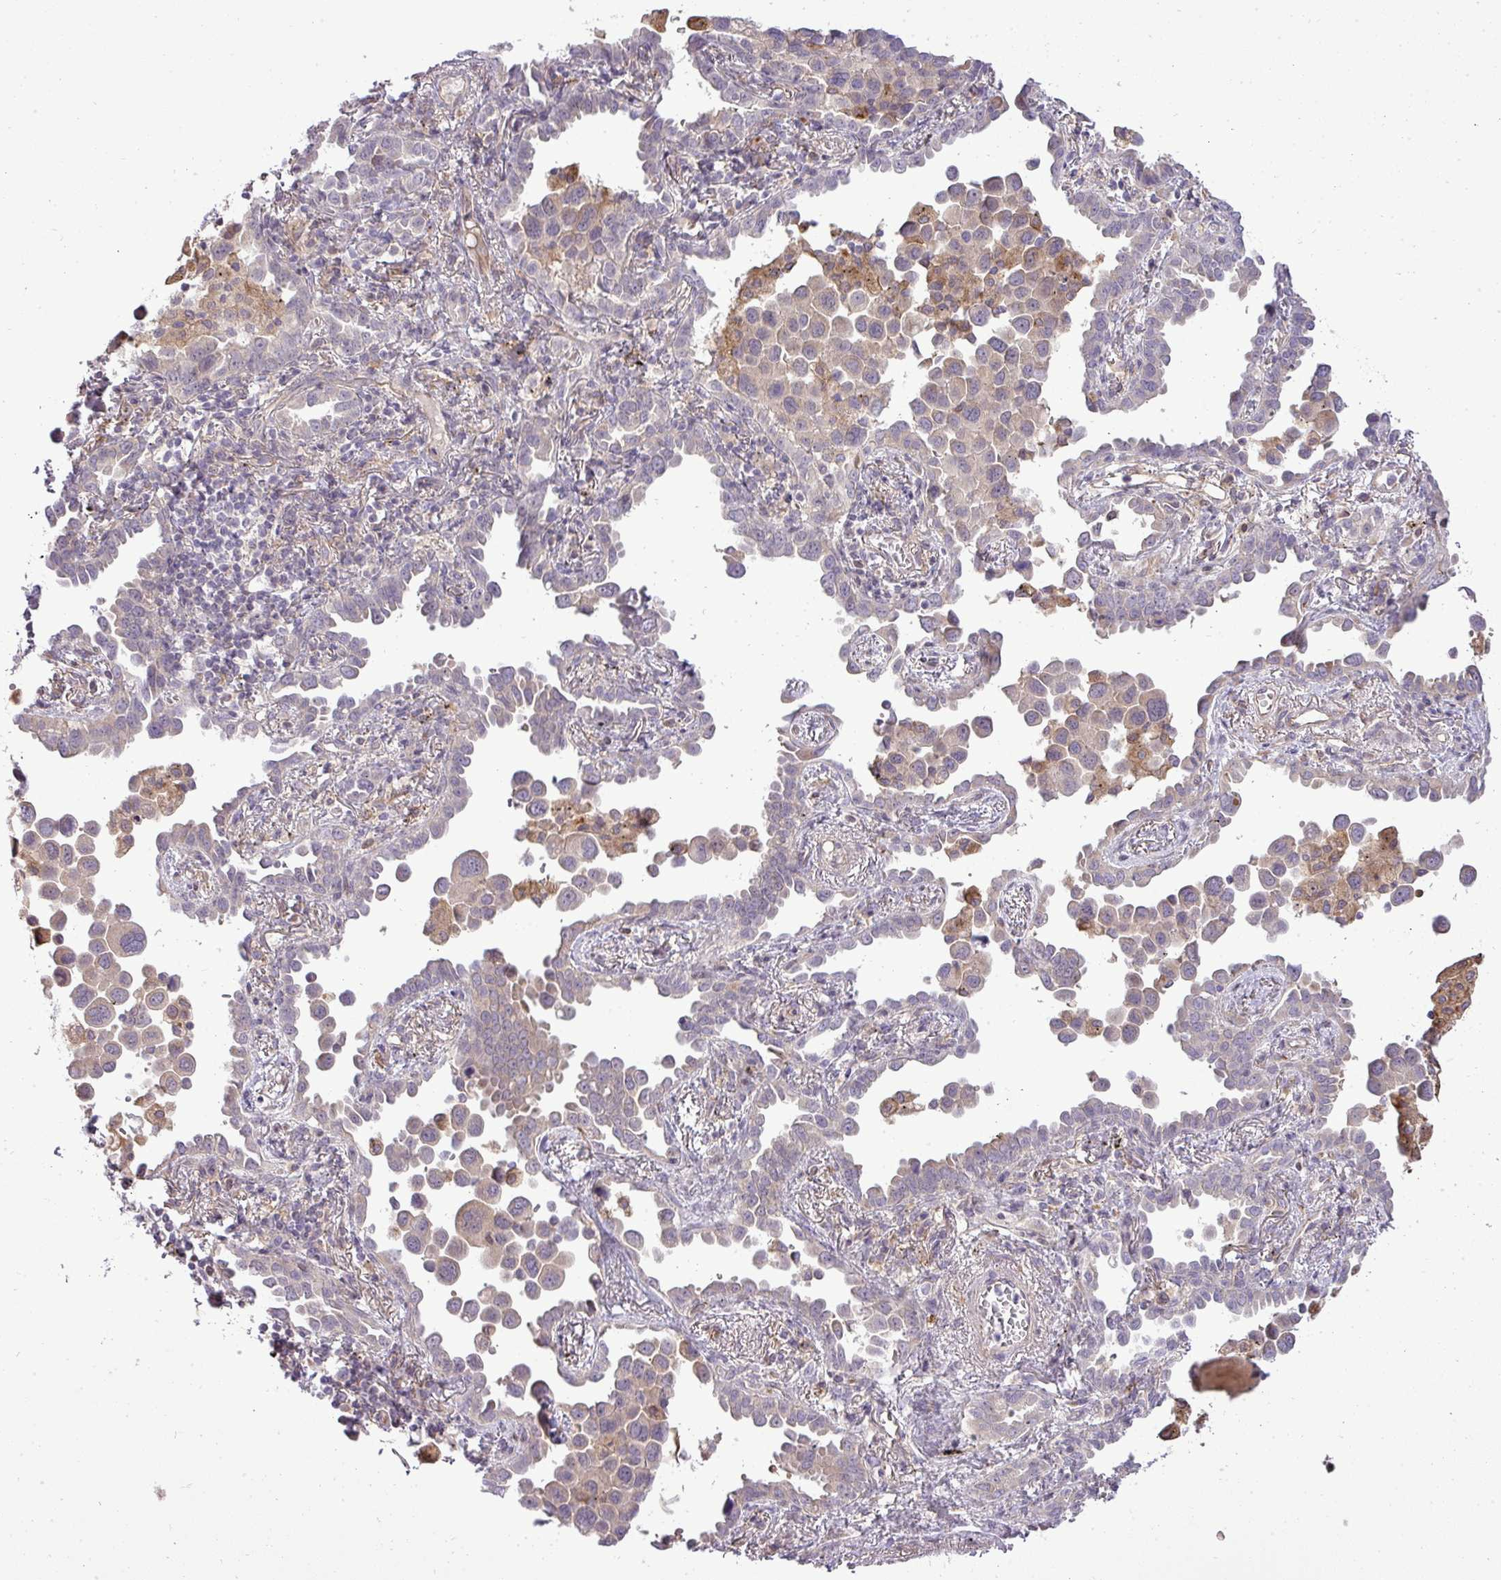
{"staining": {"intensity": "negative", "quantity": "none", "location": "none"}, "tissue": "lung cancer", "cell_type": "Tumor cells", "image_type": "cancer", "snomed": [{"axis": "morphology", "description": "Adenocarcinoma, NOS"}, {"axis": "topography", "description": "Lung"}], "caption": "Immunohistochemistry of lung cancer displays no positivity in tumor cells.", "gene": "PDRG1", "patient": {"sex": "male", "age": 67}}